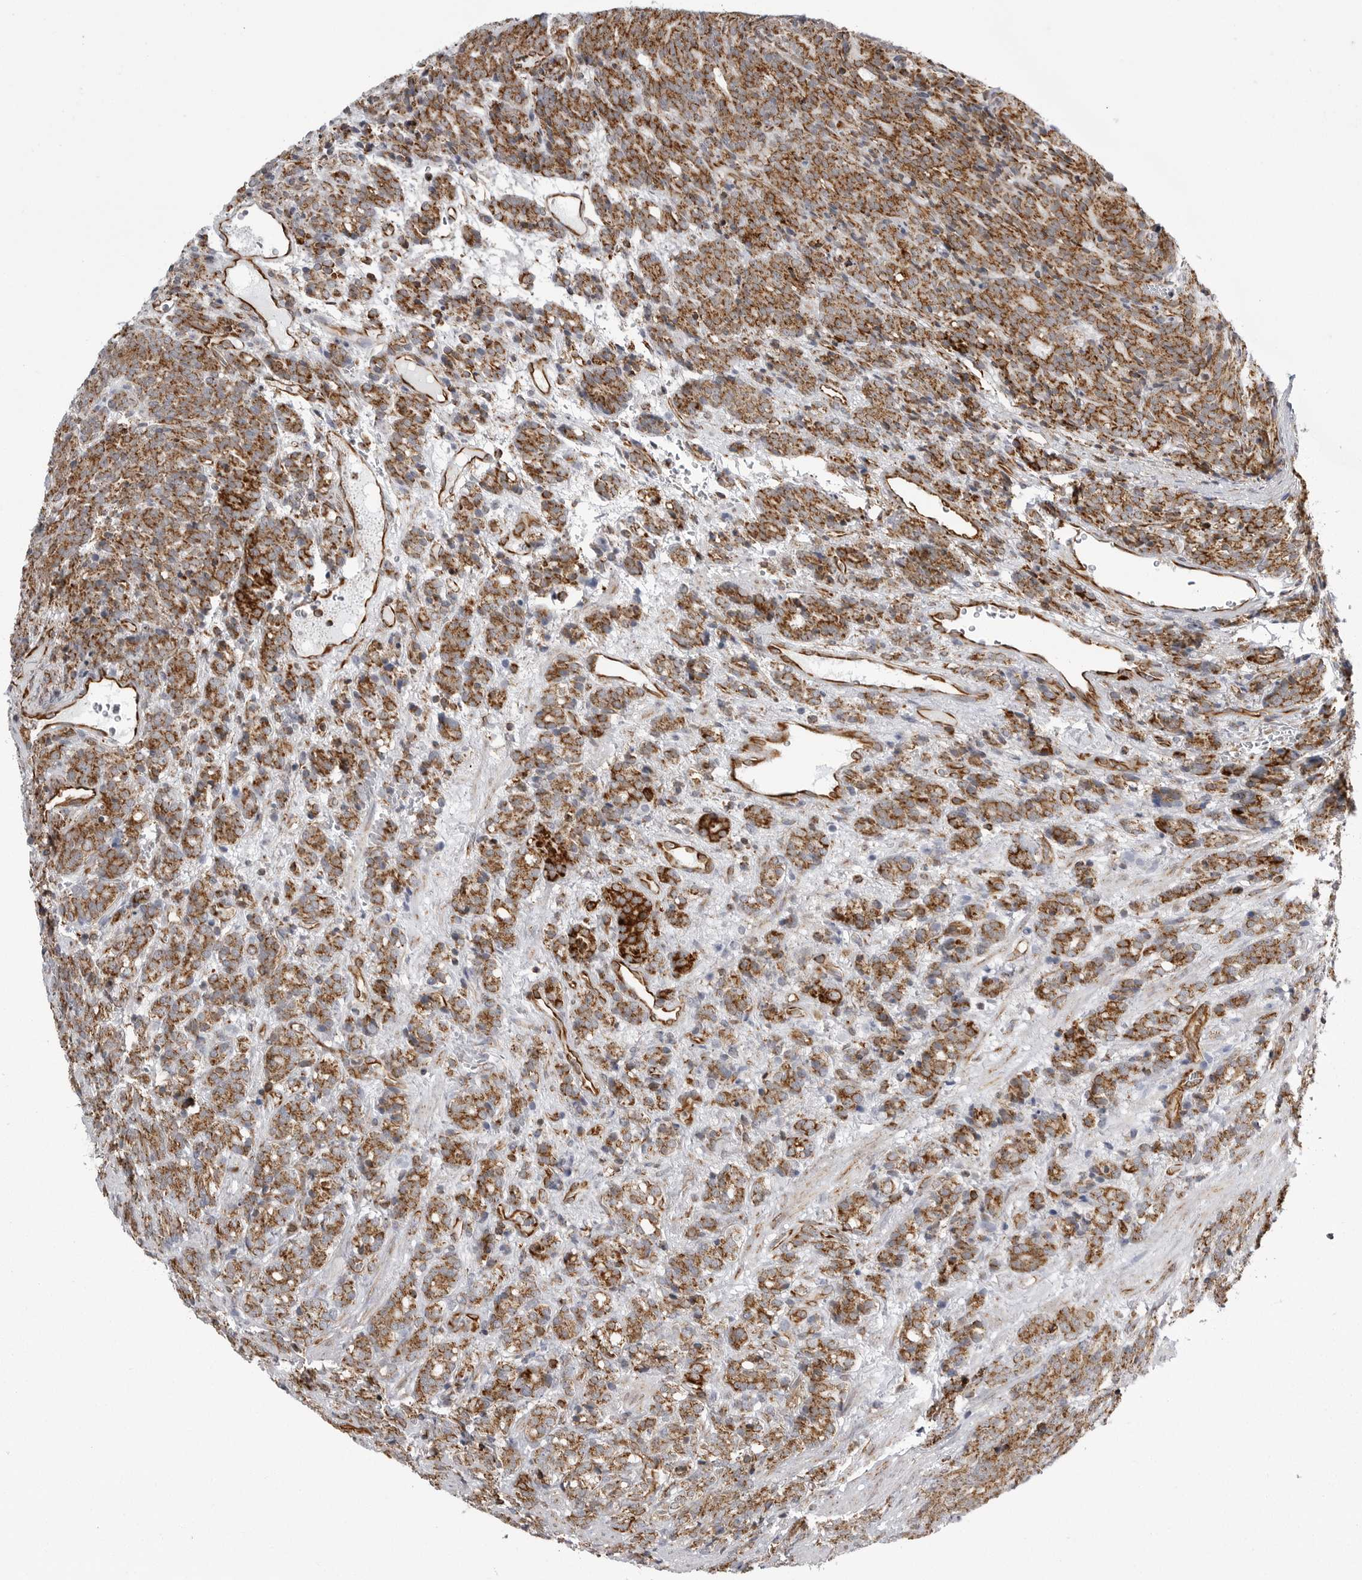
{"staining": {"intensity": "moderate", "quantity": ">75%", "location": "cytoplasmic/membranous"}, "tissue": "prostate cancer", "cell_type": "Tumor cells", "image_type": "cancer", "snomed": [{"axis": "morphology", "description": "Adenocarcinoma, High grade"}, {"axis": "topography", "description": "Prostate"}], "caption": "Protein expression analysis of human prostate cancer (high-grade adenocarcinoma) reveals moderate cytoplasmic/membranous expression in approximately >75% of tumor cells. (DAB (3,3'-diaminobenzidine) IHC, brown staining for protein, blue staining for nuclei).", "gene": "FH", "patient": {"sex": "male", "age": 62}}